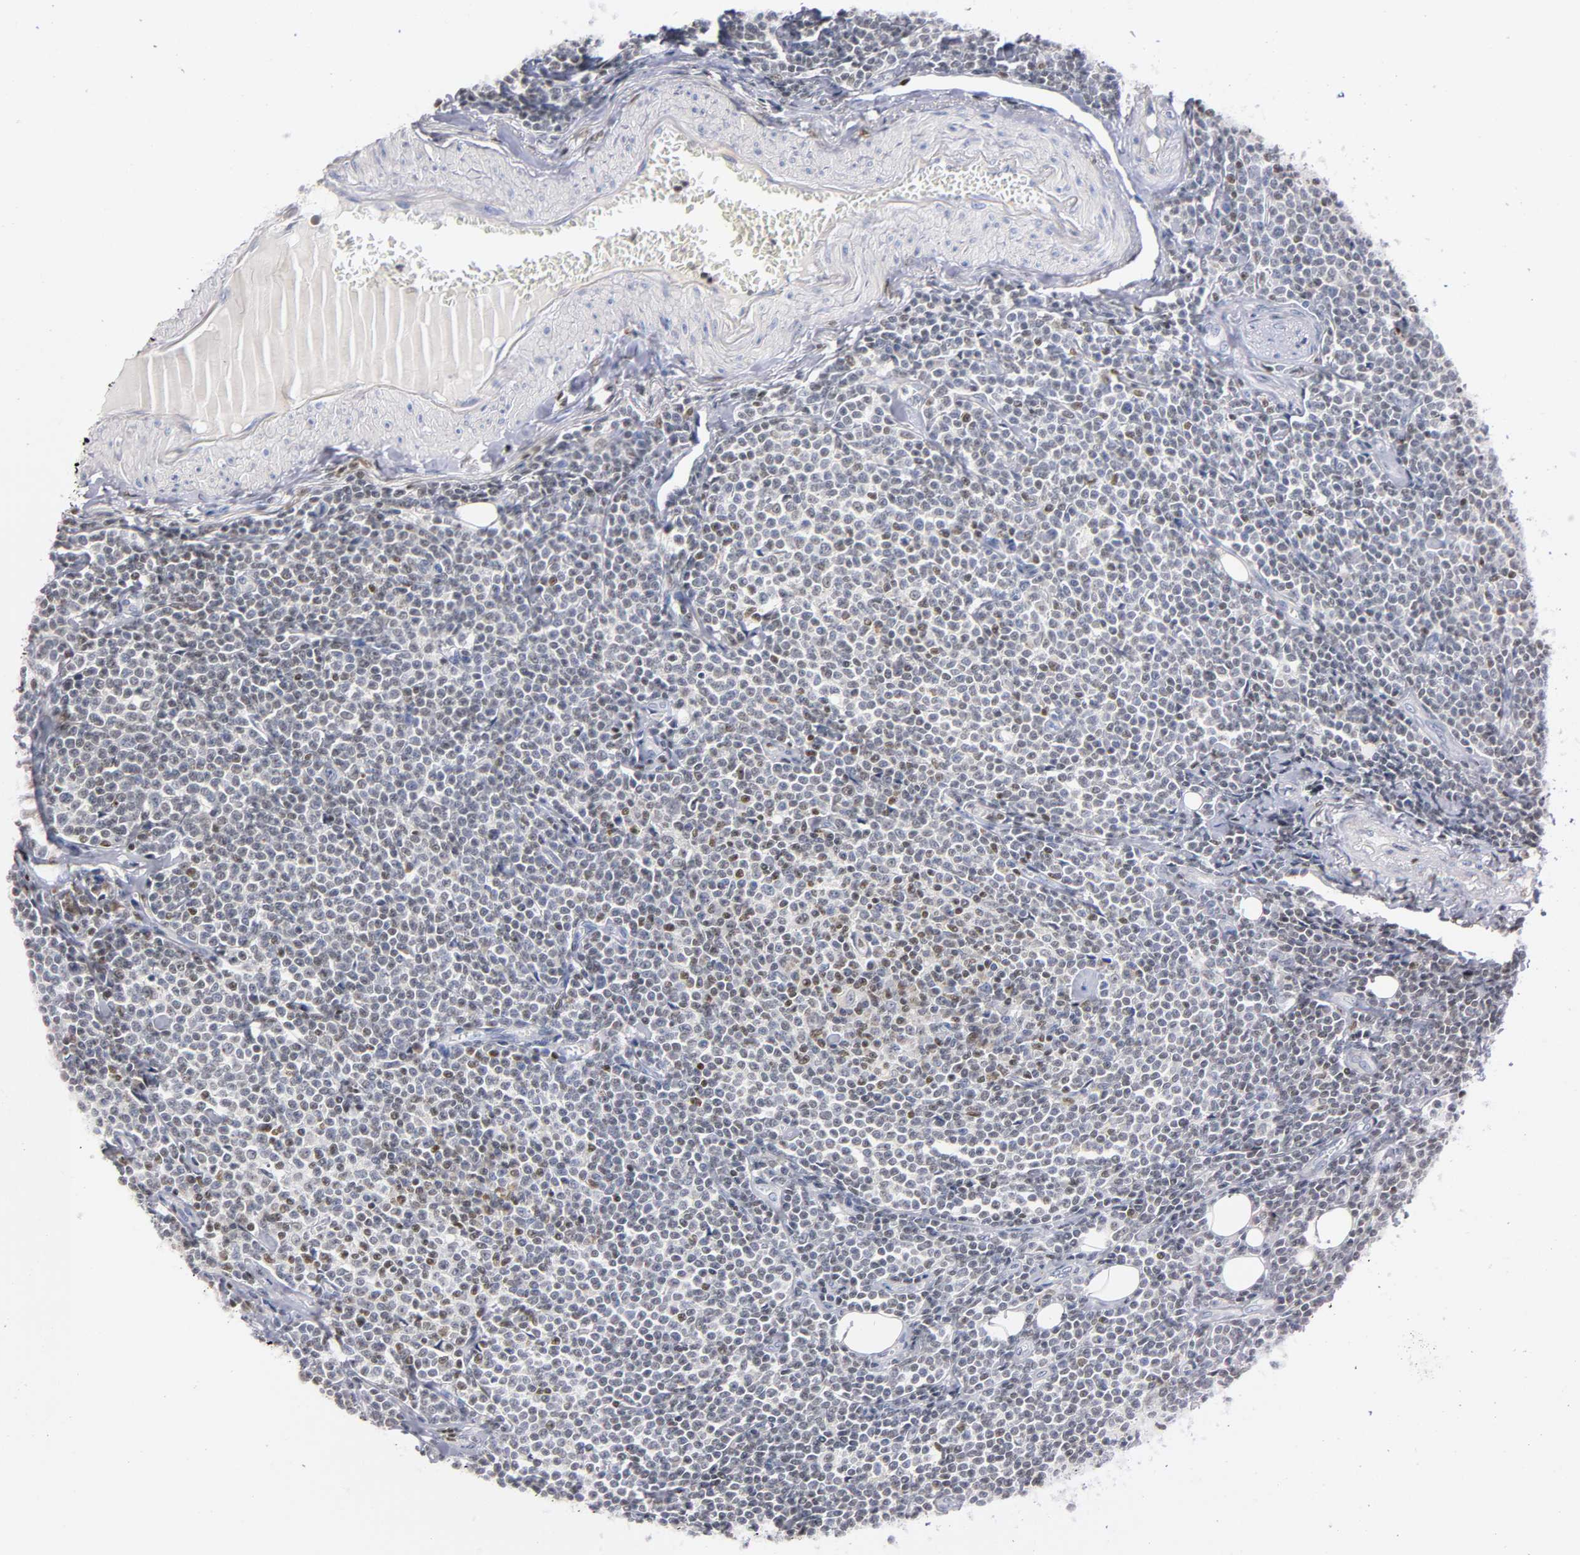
{"staining": {"intensity": "weak", "quantity": "25%-75%", "location": "nuclear"}, "tissue": "lymphoma", "cell_type": "Tumor cells", "image_type": "cancer", "snomed": [{"axis": "morphology", "description": "Malignant lymphoma, non-Hodgkin's type, Low grade"}, {"axis": "topography", "description": "Soft tissue"}], "caption": "Brown immunohistochemical staining in low-grade malignant lymphoma, non-Hodgkin's type displays weak nuclear positivity in about 25%-75% of tumor cells.", "gene": "RUNX1", "patient": {"sex": "male", "age": 92}}